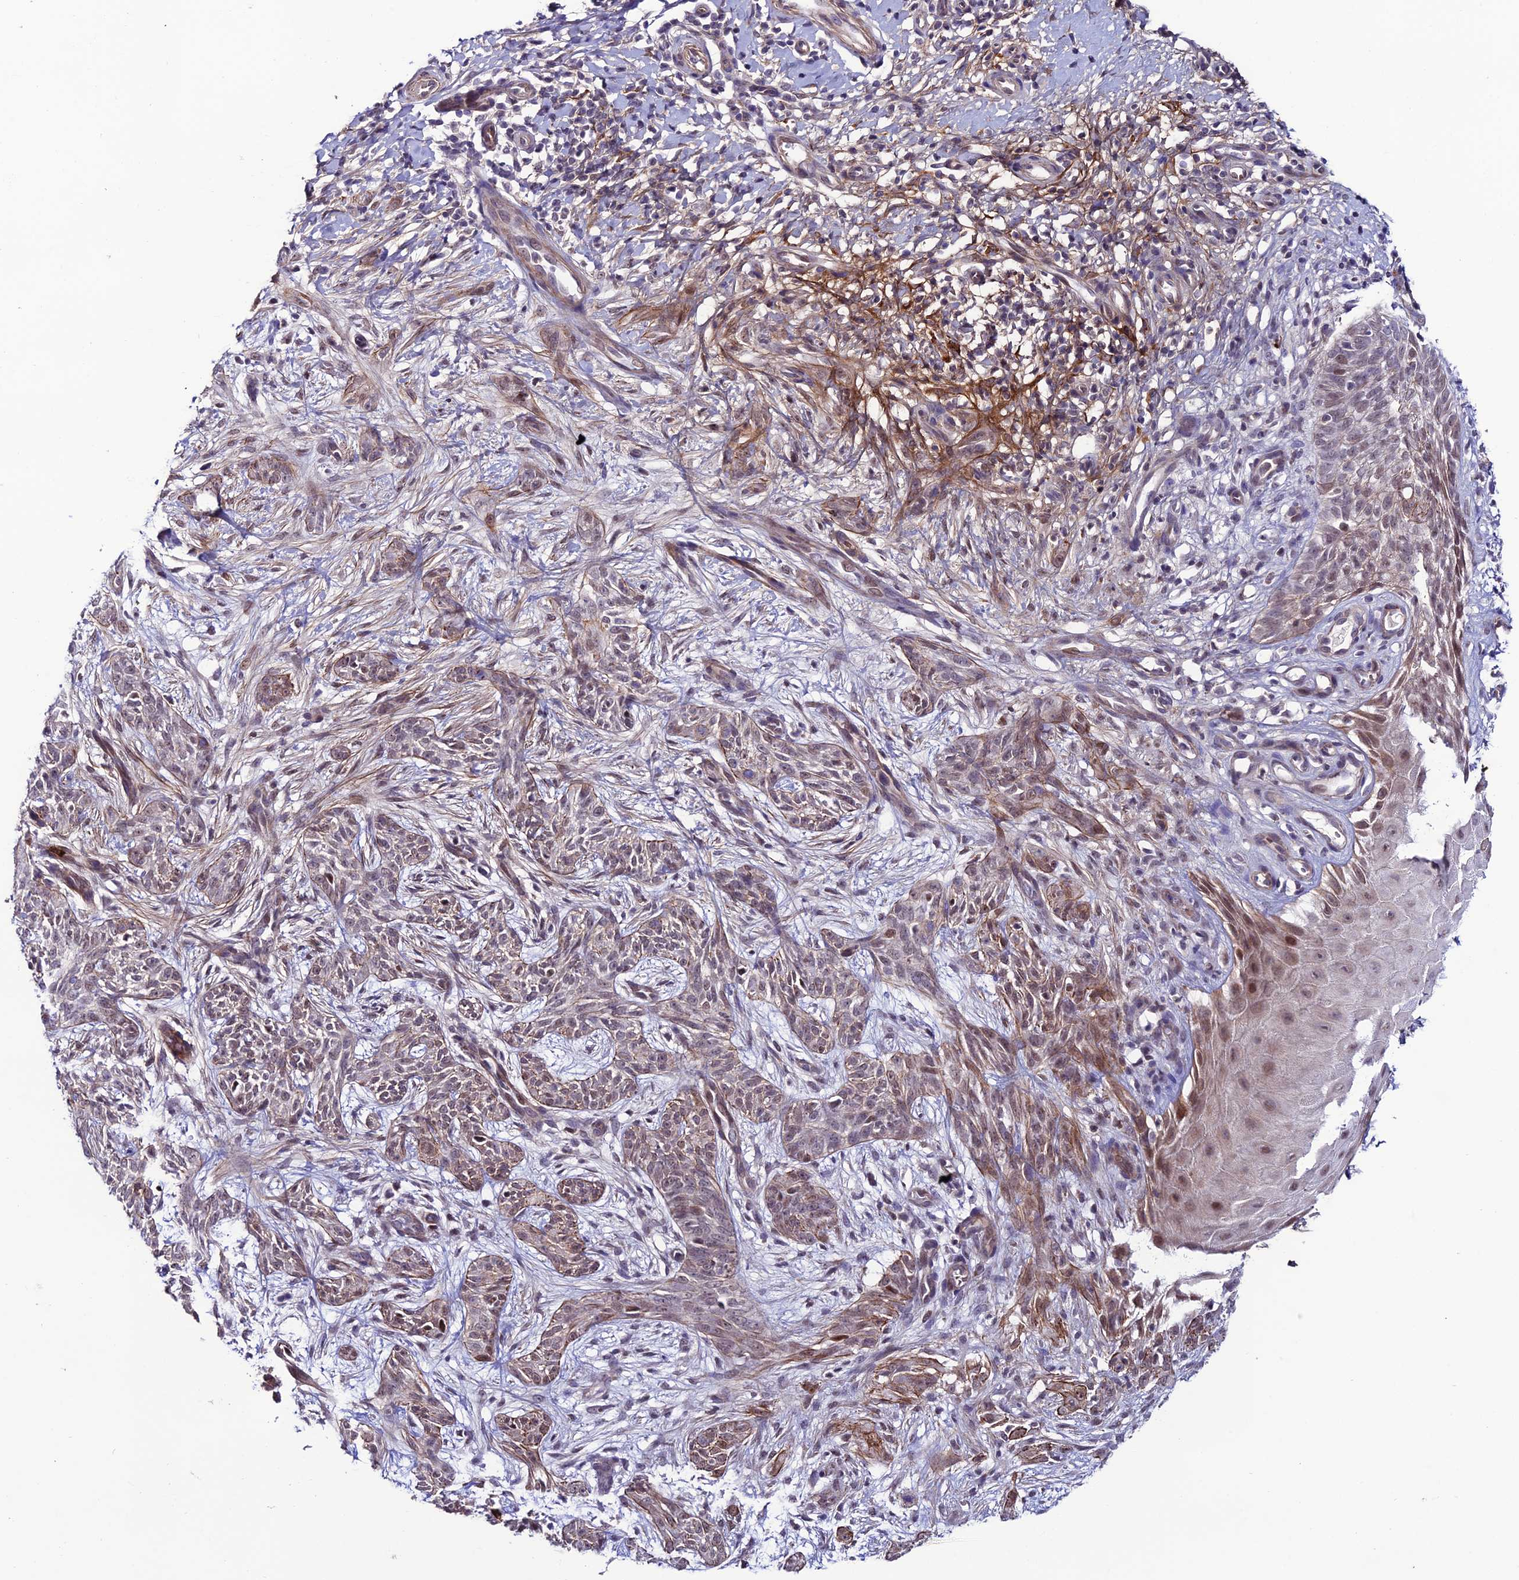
{"staining": {"intensity": "moderate", "quantity": "<25%", "location": "cytoplasmic/membranous"}, "tissue": "skin cancer", "cell_type": "Tumor cells", "image_type": "cancer", "snomed": [{"axis": "morphology", "description": "Basal cell carcinoma"}, {"axis": "topography", "description": "Skin"}], "caption": "Immunohistochemical staining of human skin cancer (basal cell carcinoma) displays low levels of moderate cytoplasmic/membranous protein expression in about <25% of tumor cells.", "gene": "COL6A6", "patient": {"sex": "female", "age": 82}}